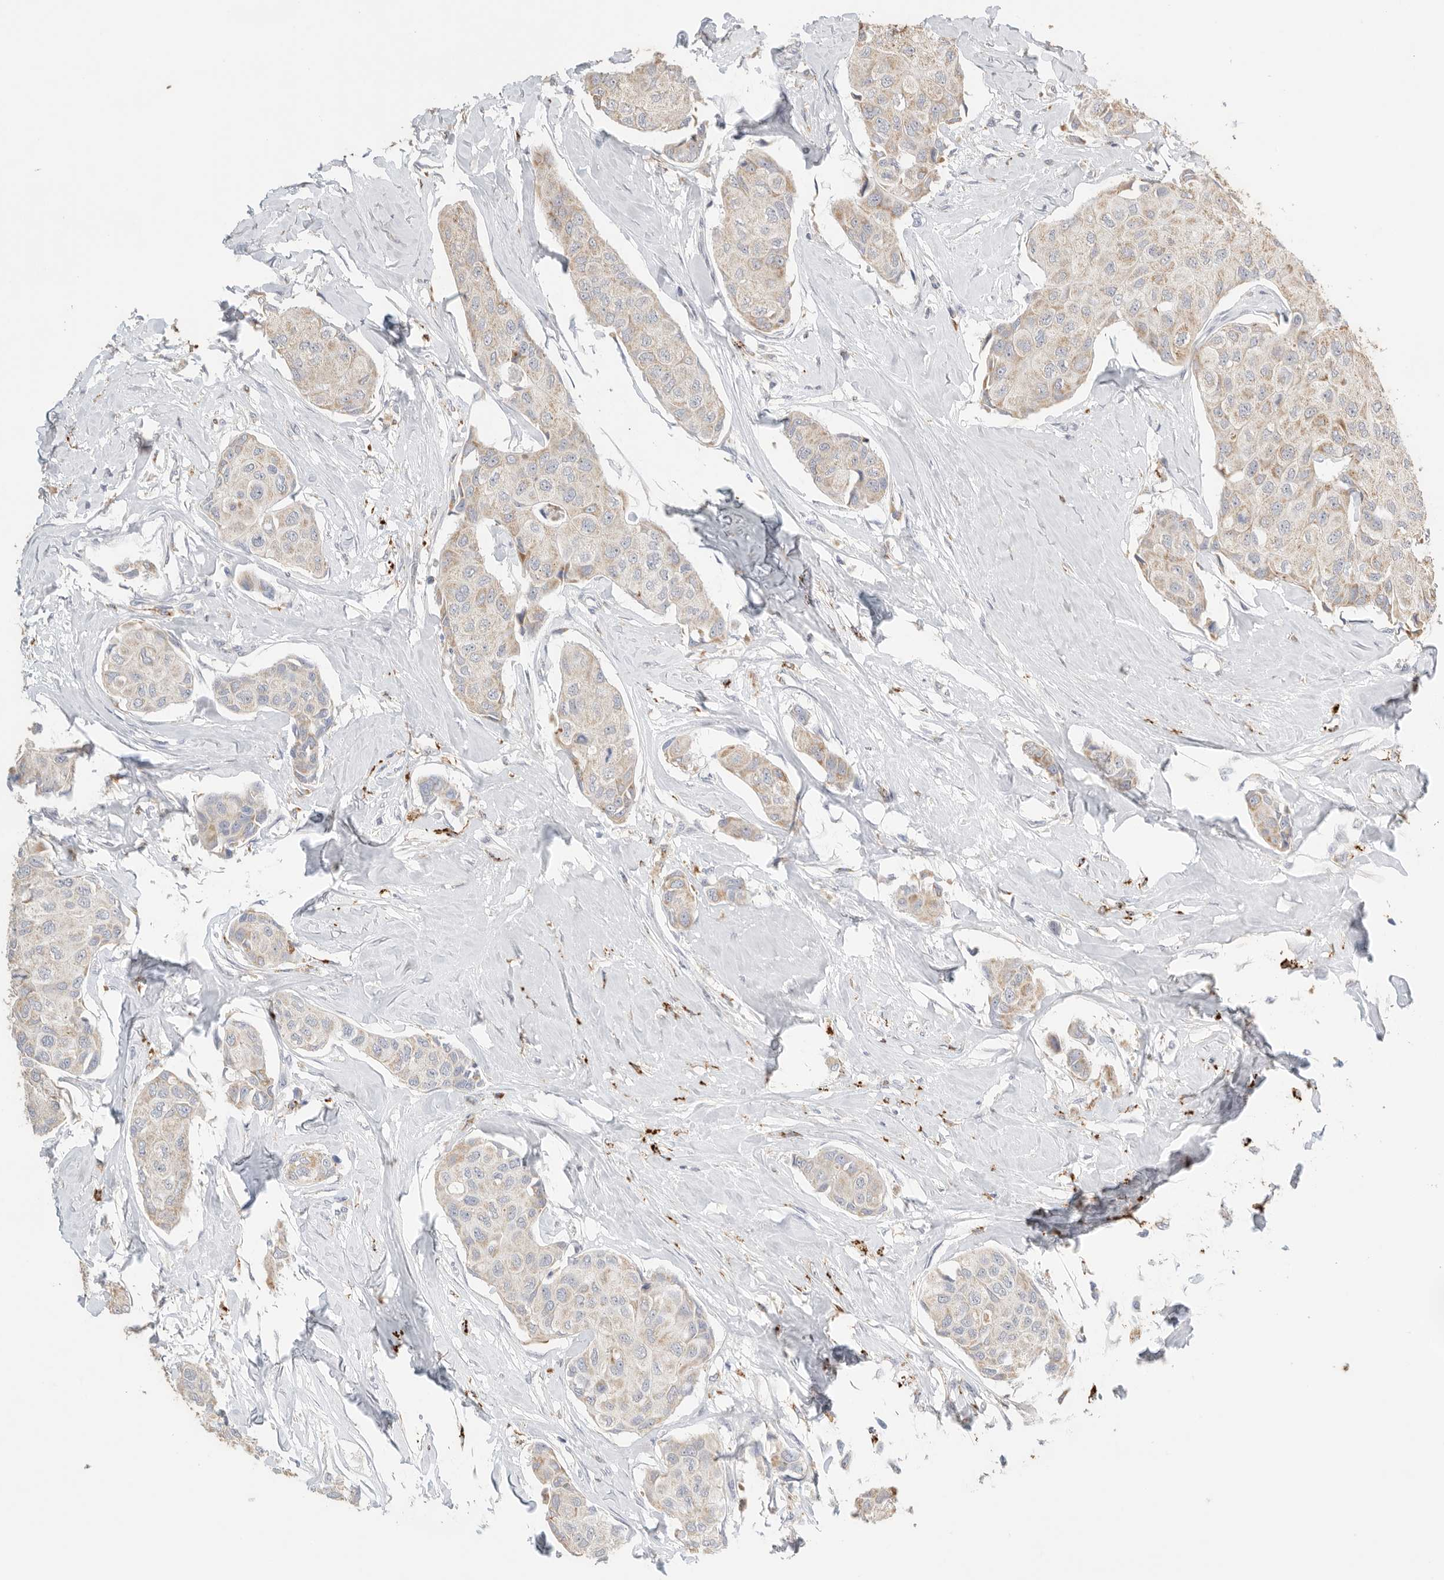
{"staining": {"intensity": "weak", "quantity": ">75%", "location": "cytoplasmic/membranous"}, "tissue": "breast cancer", "cell_type": "Tumor cells", "image_type": "cancer", "snomed": [{"axis": "morphology", "description": "Duct carcinoma"}, {"axis": "topography", "description": "Breast"}], "caption": "Protein analysis of breast invasive ductal carcinoma tissue exhibits weak cytoplasmic/membranous staining in about >75% of tumor cells.", "gene": "GGH", "patient": {"sex": "female", "age": 80}}